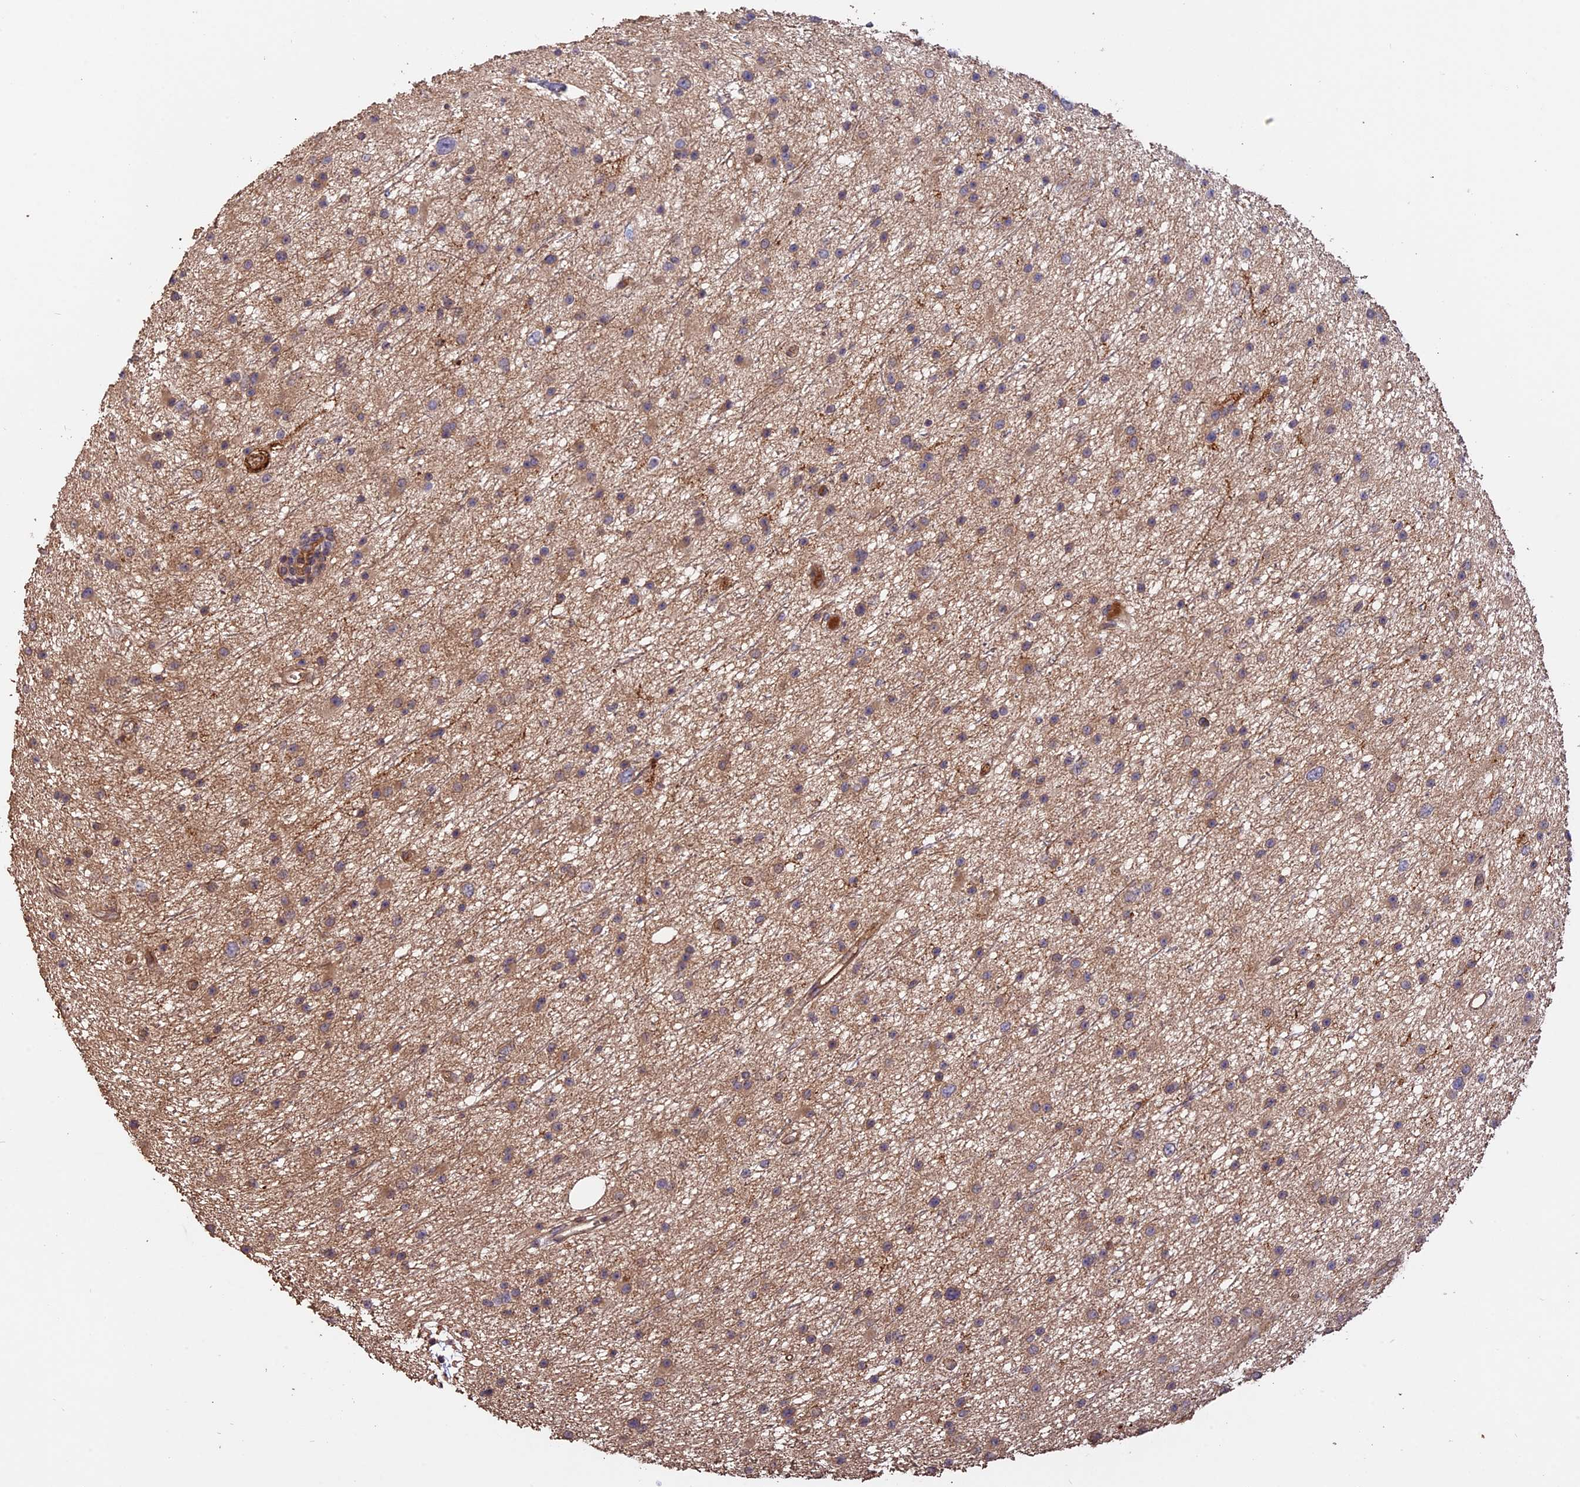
{"staining": {"intensity": "weak", "quantity": "25%-75%", "location": "cytoplasmic/membranous"}, "tissue": "glioma", "cell_type": "Tumor cells", "image_type": "cancer", "snomed": [{"axis": "morphology", "description": "Glioma, malignant, Low grade"}, {"axis": "topography", "description": "Cerebral cortex"}], "caption": "Brown immunohistochemical staining in malignant low-grade glioma displays weak cytoplasmic/membranous staining in approximately 25%-75% of tumor cells.", "gene": "RASAL1", "patient": {"sex": "female", "age": 39}}